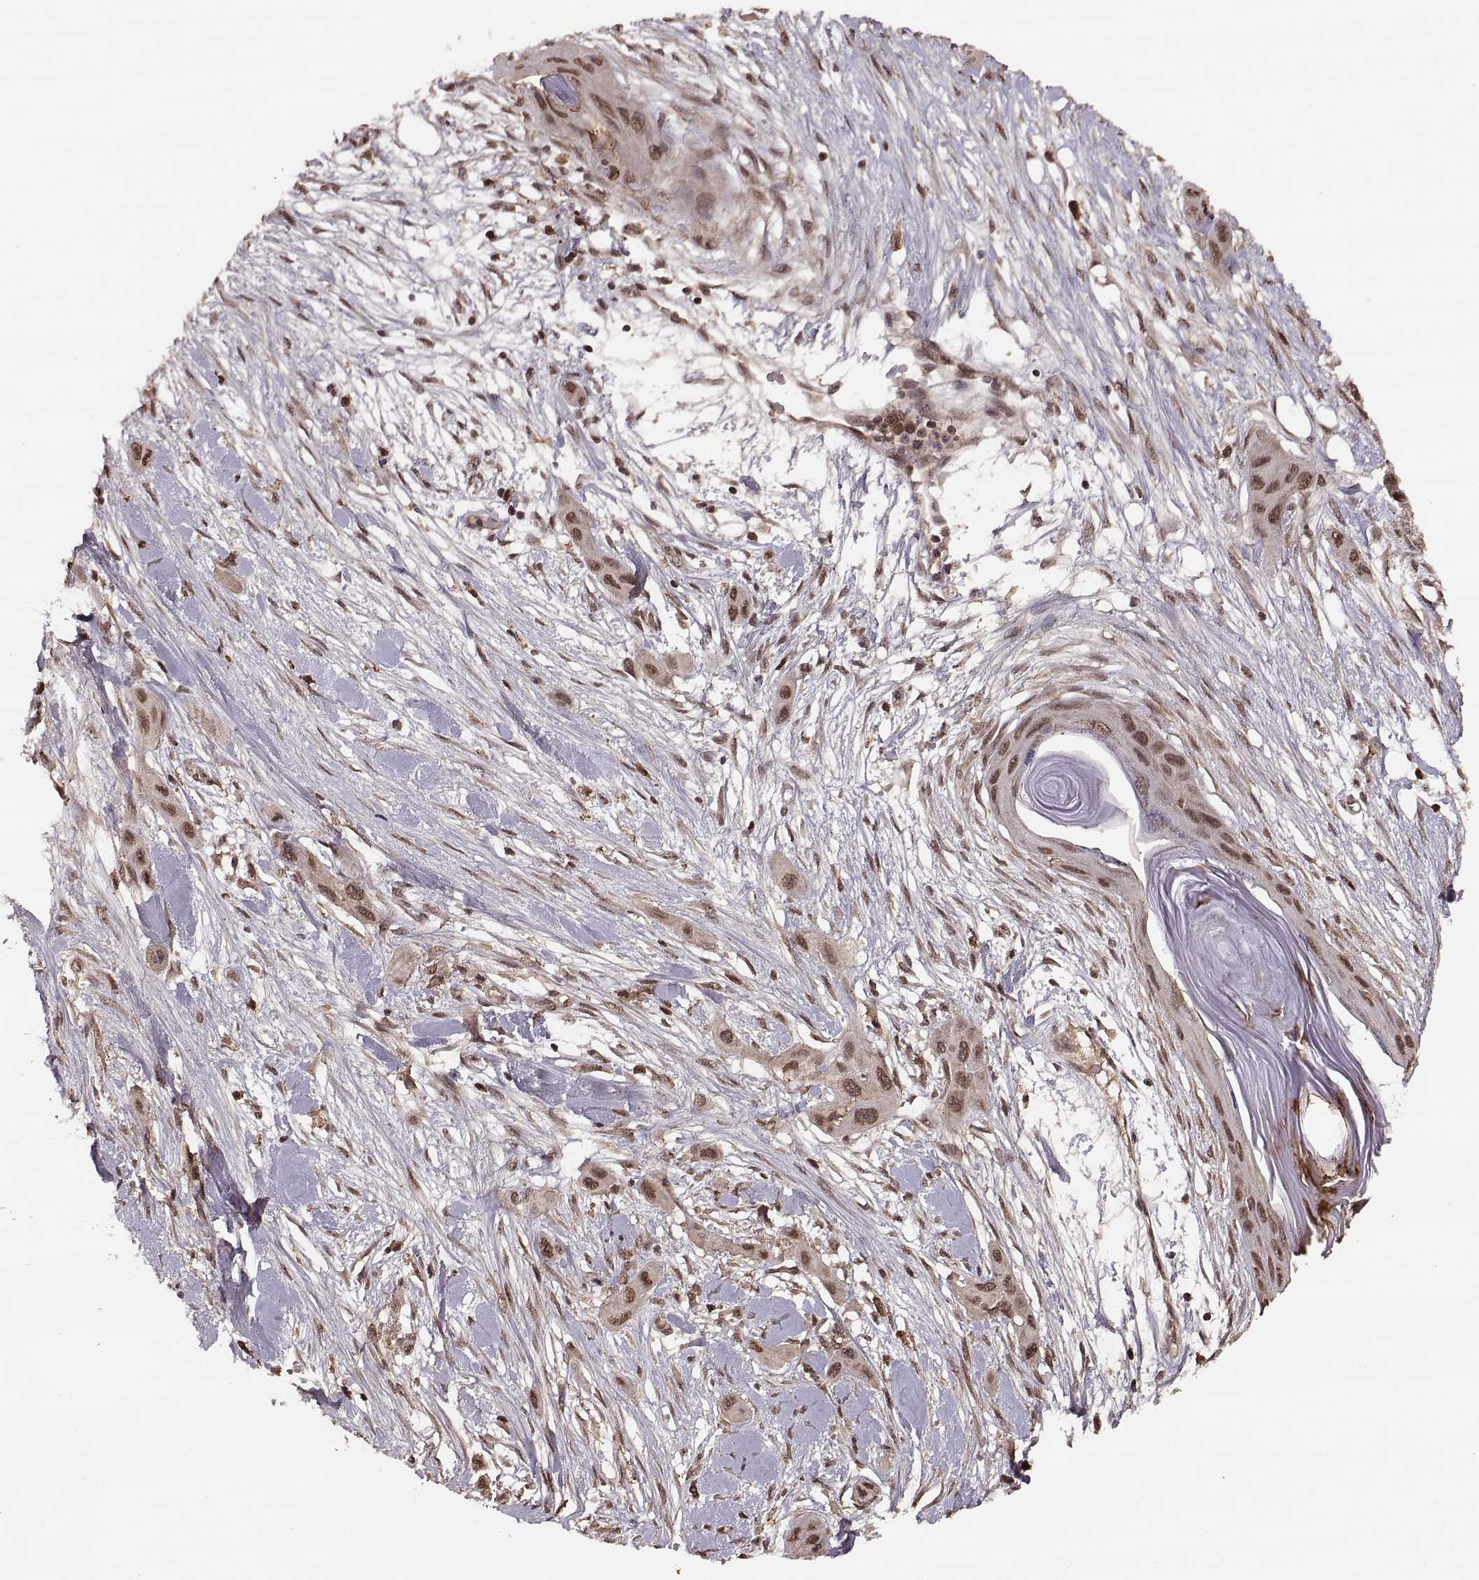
{"staining": {"intensity": "strong", "quantity": "25%-75%", "location": "nuclear"}, "tissue": "skin cancer", "cell_type": "Tumor cells", "image_type": "cancer", "snomed": [{"axis": "morphology", "description": "Squamous cell carcinoma, NOS"}, {"axis": "topography", "description": "Skin"}], "caption": "There is high levels of strong nuclear expression in tumor cells of squamous cell carcinoma (skin), as demonstrated by immunohistochemical staining (brown color).", "gene": "RFT1", "patient": {"sex": "male", "age": 79}}